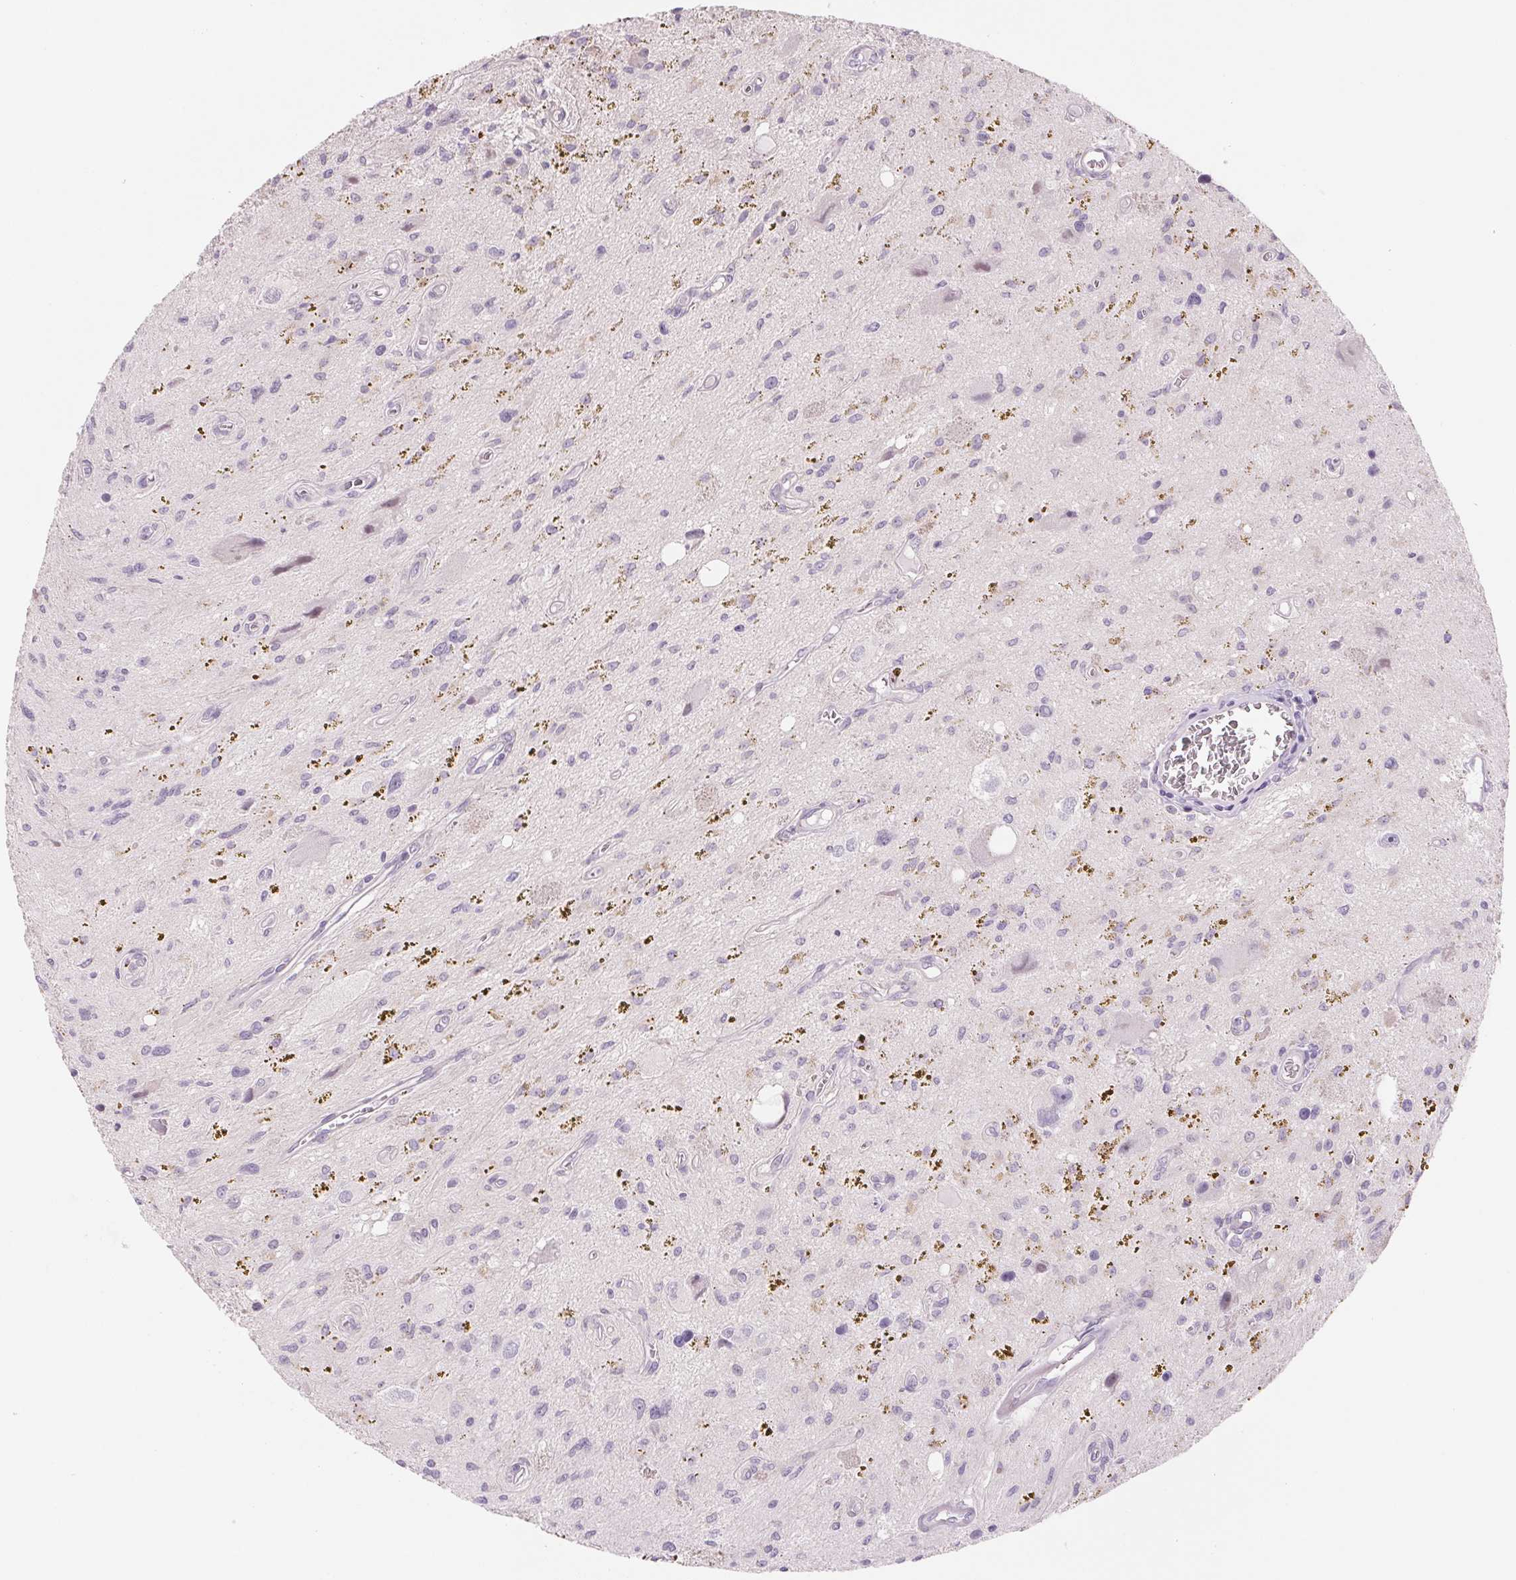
{"staining": {"intensity": "negative", "quantity": "none", "location": "none"}, "tissue": "glioma", "cell_type": "Tumor cells", "image_type": "cancer", "snomed": [{"axis": "morphology", "description": "Glioma, malignant, Low grade"}, {"axis": "topography", "description": "Cerebellum"}], "caption": "IHC image of neoplastic tissue: human glioma stained with DAB shows no significant protein positivity in tumor cells.", "gene": "CCDC168", "patient": {"sex": "female", "age": 14}}